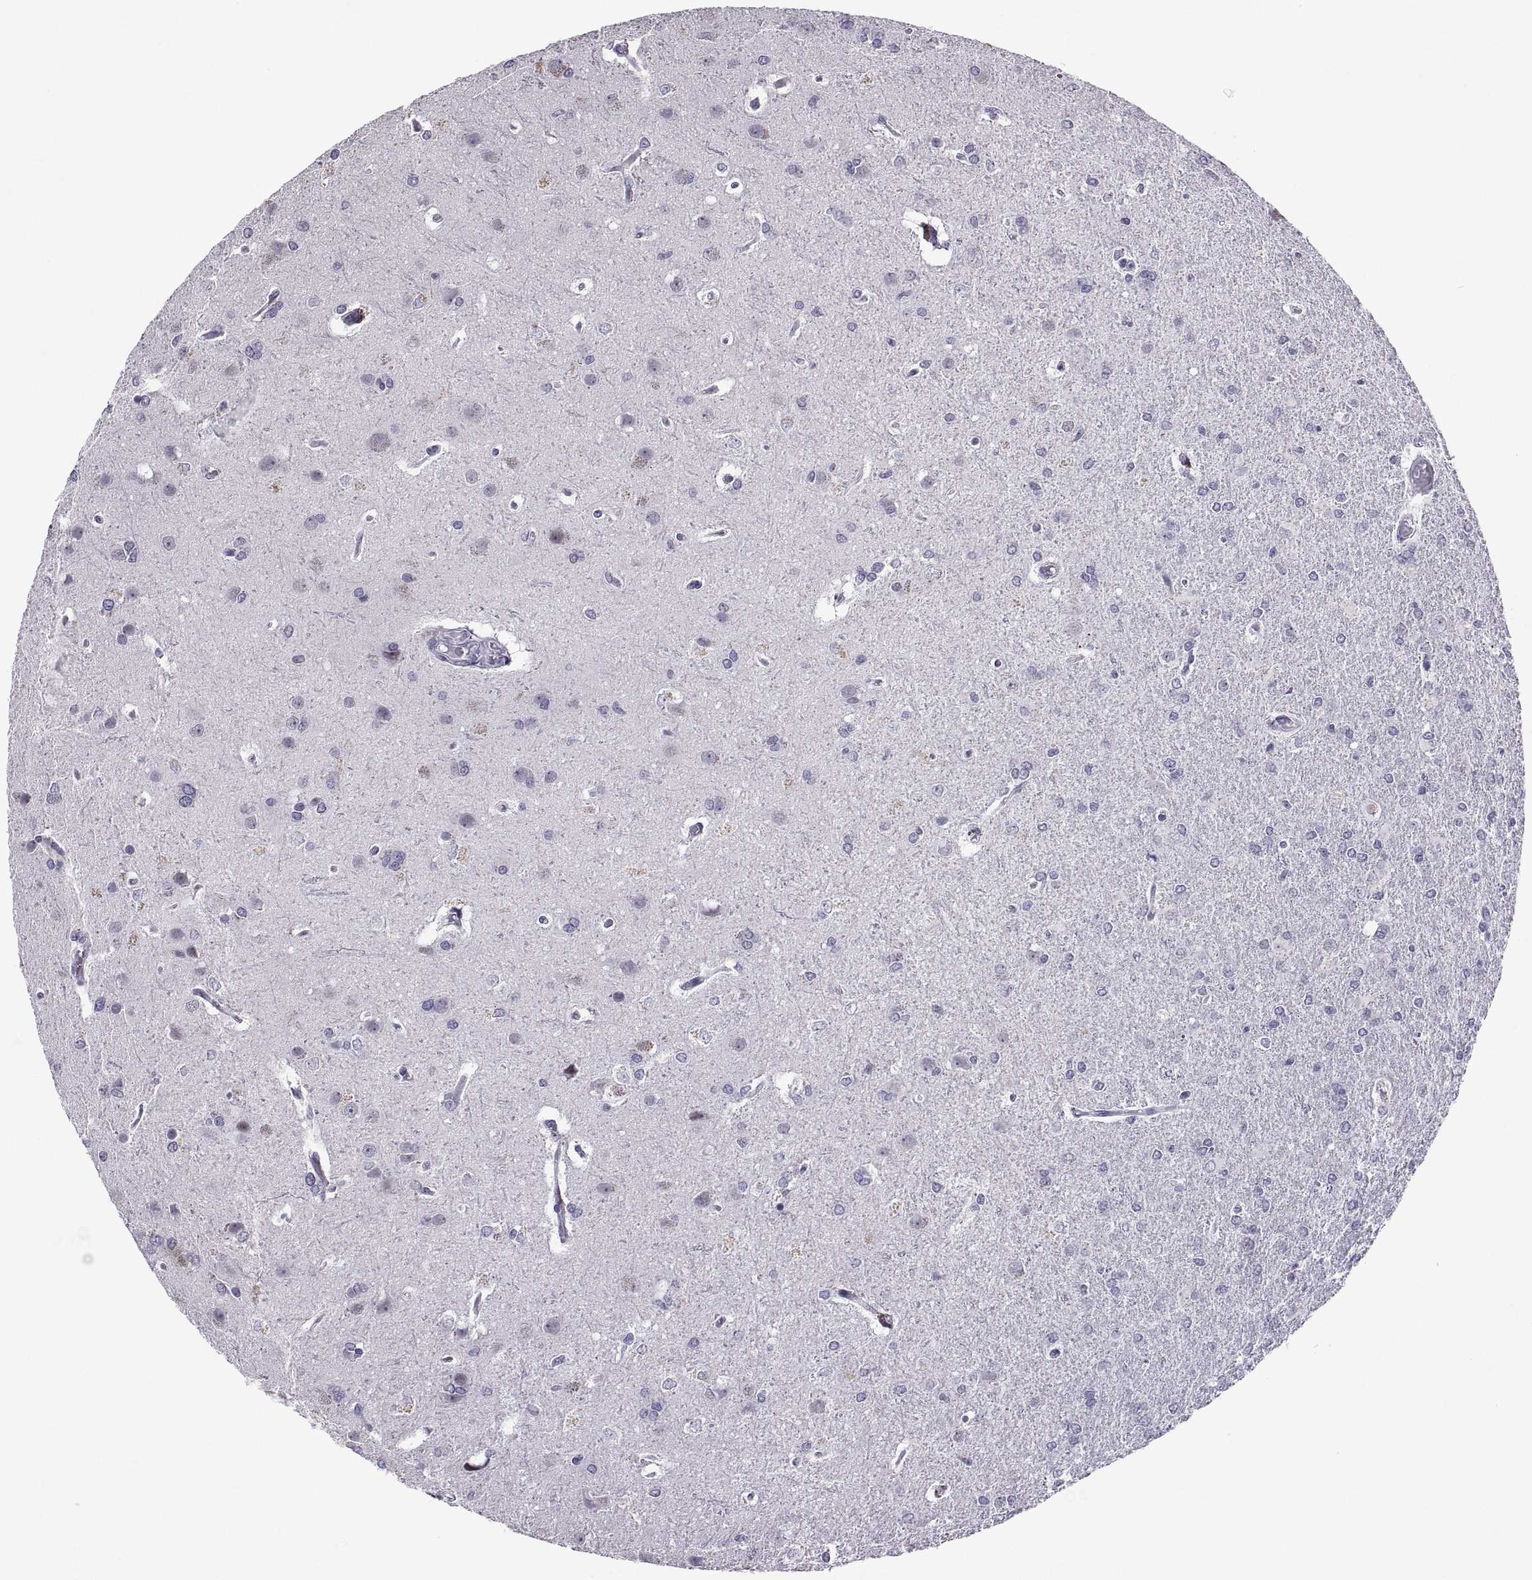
{"staining": {"intensity": "negative", "quantity": "none", "location": "none"}, "tissue": "glioma", "cell_type": "Tumor cells", "image_type": "cancer", "snomed": [{"axis": "morphology", "description": "Glioma, malignant, High grade"}, {"axis": "topography", "description": "Brain"}], "caption": "Glioma stained for a protein using immunohistochemistry shows no expression tumor cells.", "gene": "KRT77", "patient": {"sex": "male", "age": 68}}